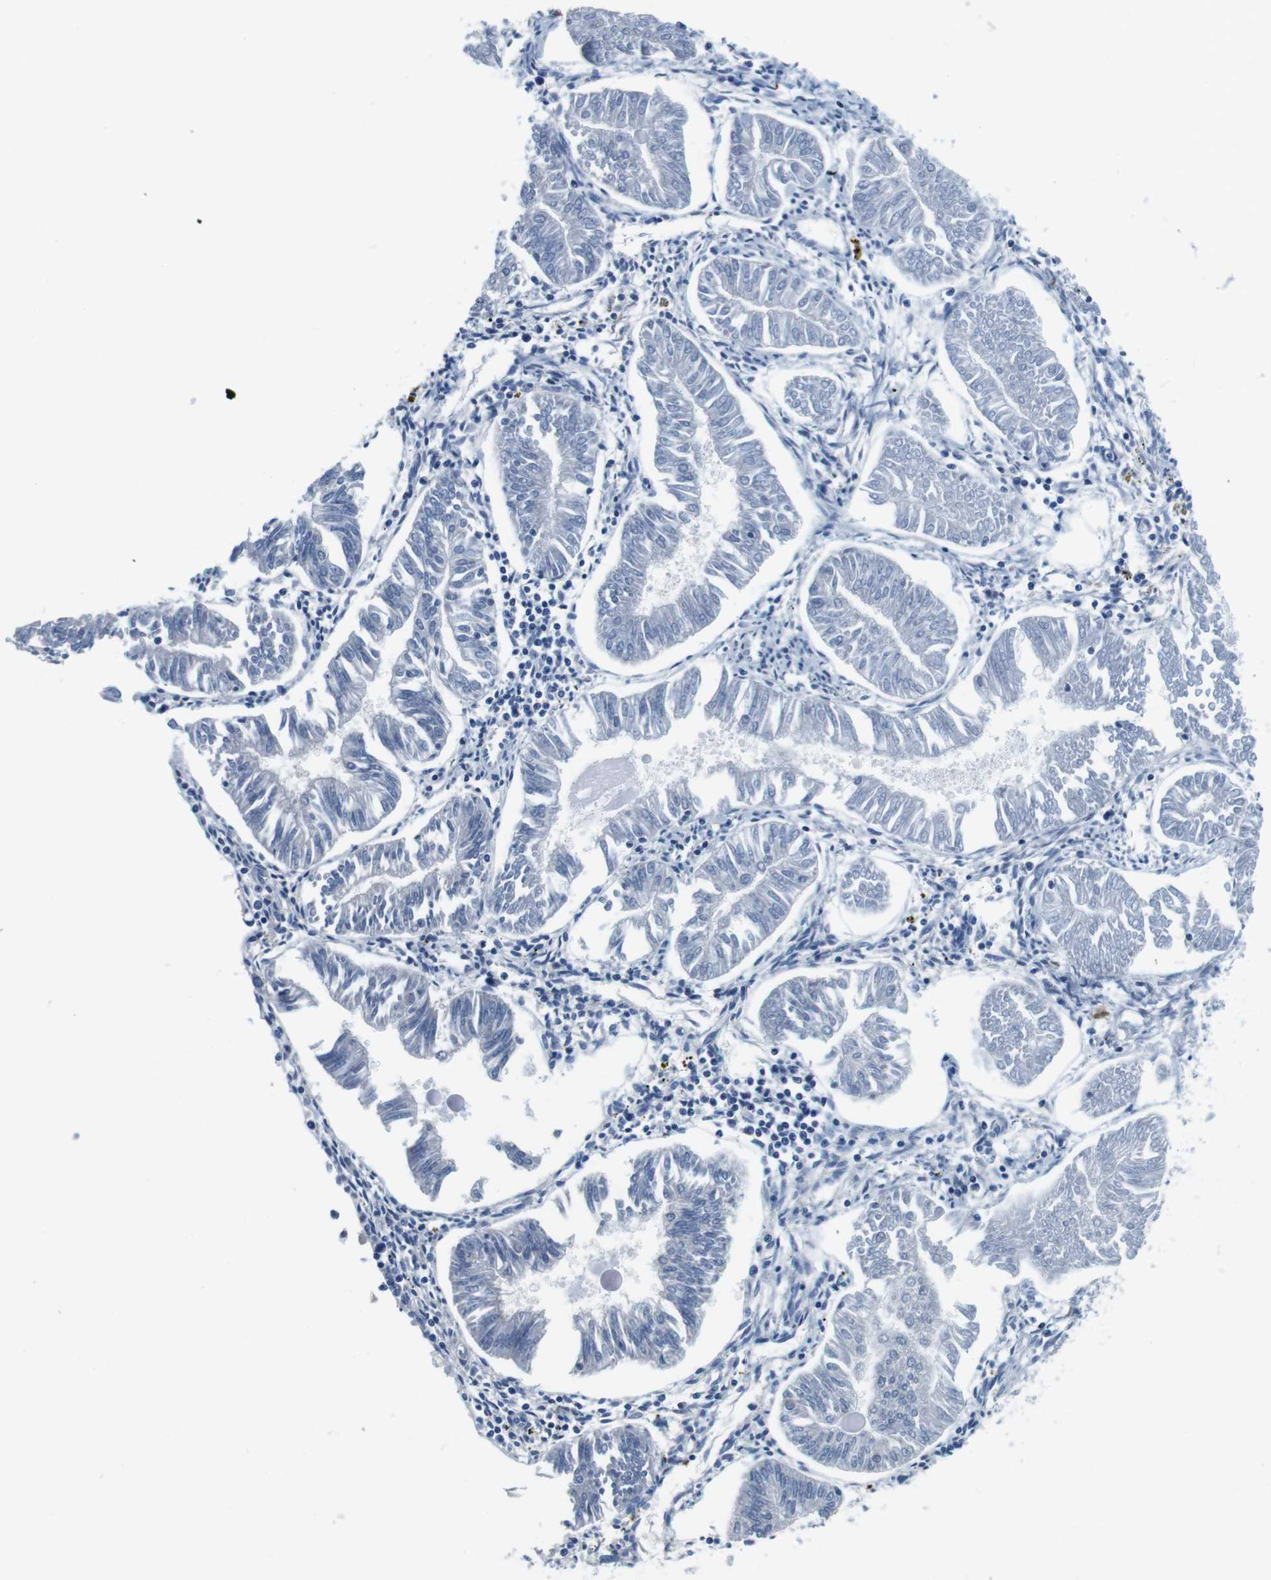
{"staining": {"intensity": "negative", "quantity": "none", "location": "none"}, "tissue": "endometrial cancer", "cell_type": "Tumor cells", "image_type": "cancer", "snomed": [{"axis": "morphology", "description": "Adenocarcinoma, NOS"}, {"axis": "topography", "description": "Endometrium"}], "caption": "Immunohistochemical staining of human endometrial cancer exhibits no significant staining in tumor cells.", "gene": "DENND4C", "patient": {"sex": "female", "age": 53}}